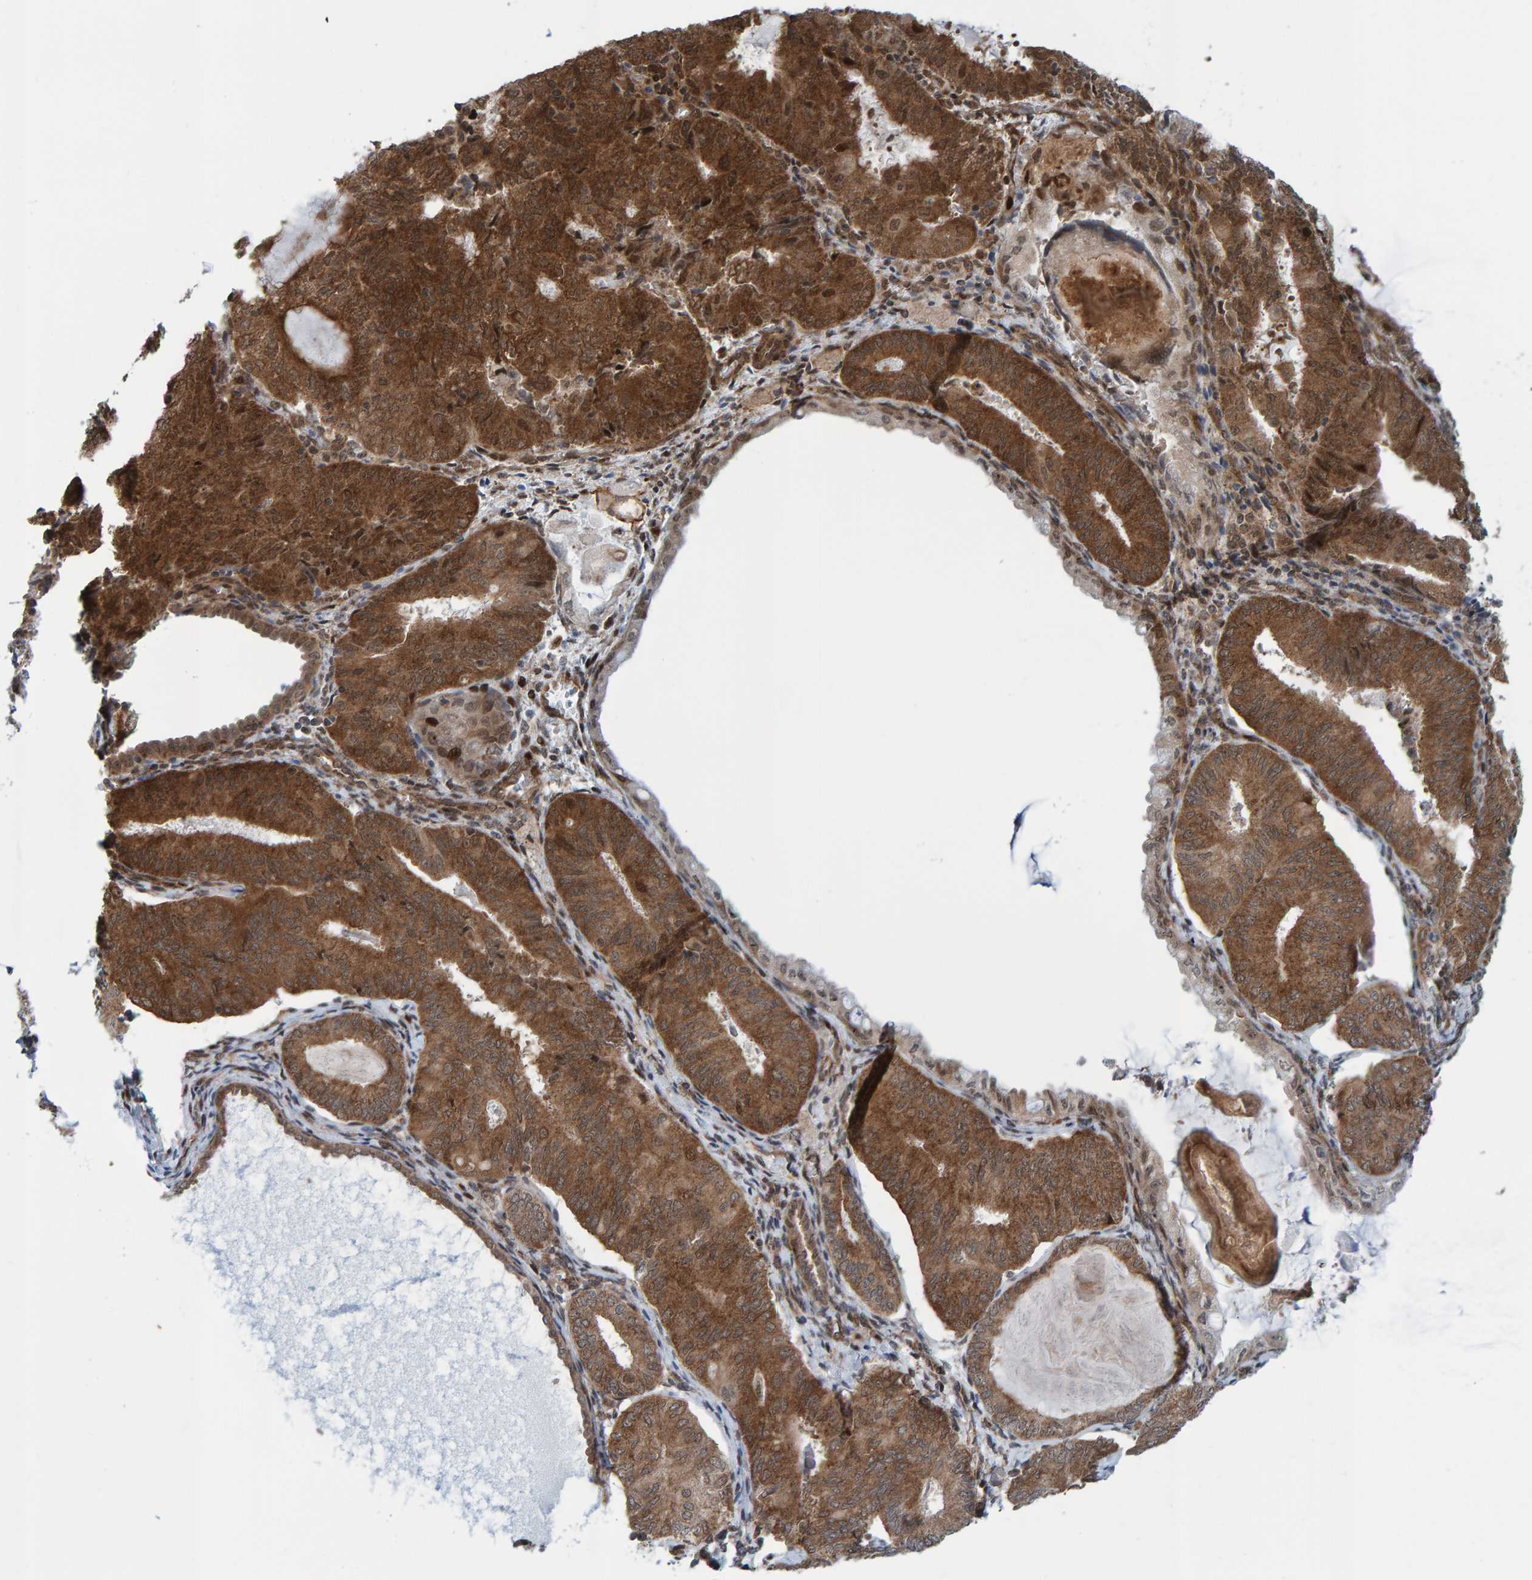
{"staining": {"intensity": "strong", "quantity": ">75%", "location": "cytoplasmic/membranous"}, "tissue": "endometrial cancer", "cell_type": "Tumor cells", "image_type": "cancer", "snomed": [{"axis": "morphology", "description": "Adenocarcinoma, NOS"}, {"axis": "topography", "description": "Endometrium"}], "caption": "Immunohistochemical staining of endometrial adenocarcinoma displays high levels of strong cytoplasmic/membranous protein positivity in approximately >75% of tumor cells. Nuclei are stained in blue.", "gene": "ZNF366", "patient": {"sex": "female", "age": 81}}